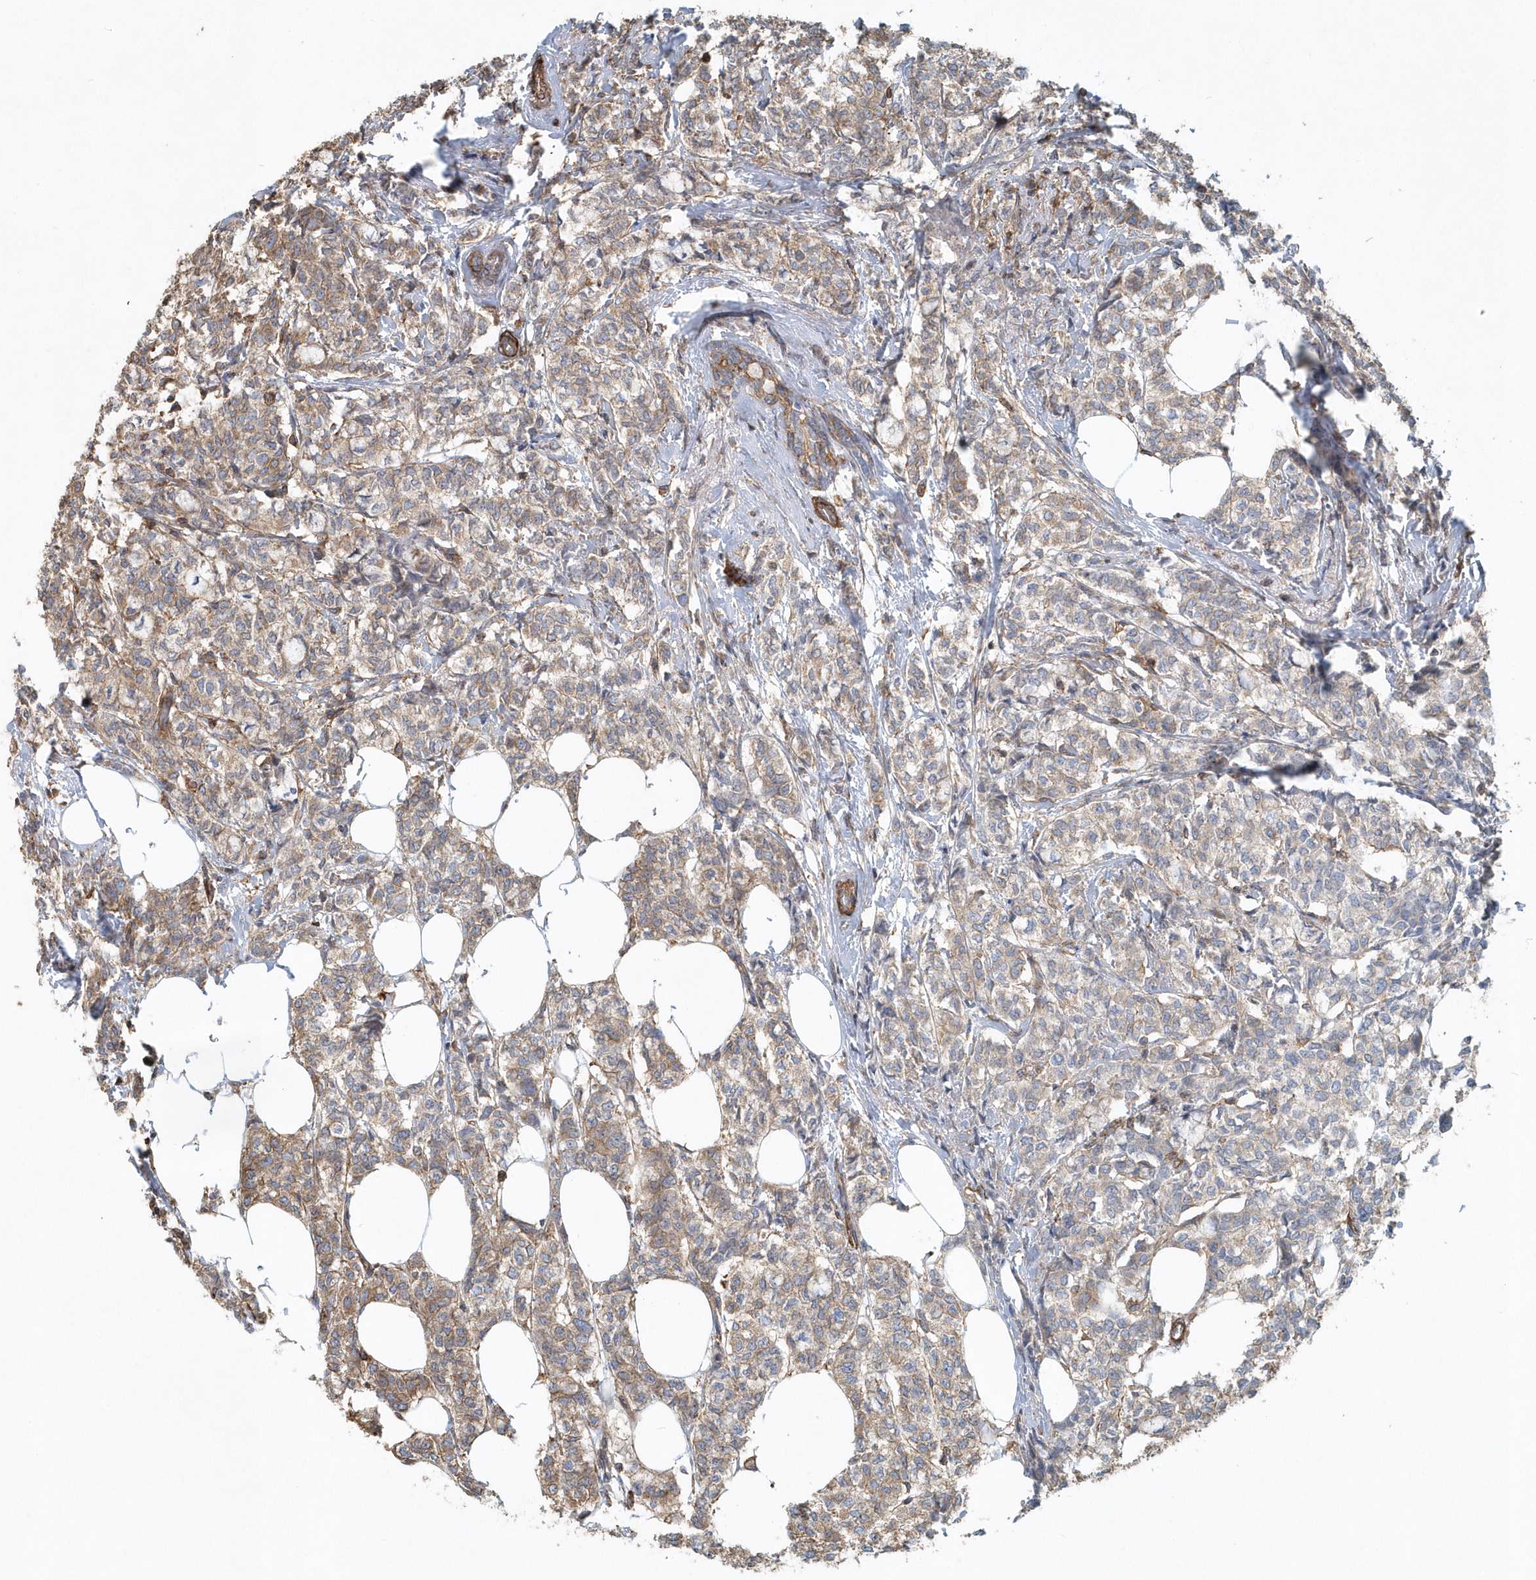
{"staining": {"intensity": "weak", "quantity": ">75%", "location": "cytoplasmic/membranous"}, "tissue": "breast cancer", "cell_type": "Tumor cells", "image_type": "cancer", "snomed": [{"axis": "morphology", "description": "Lobular carcinoma"}, {"axis": "topography", "description": "Breast"}], "caption": "Tumor cells exhibit low levels of weak cytoplasmic/membranous staining in about >75% of cells in breast cancer (lobular carcinoma).", "gene": "MMUT", "patient": {"sex": "female", "age": 60}}